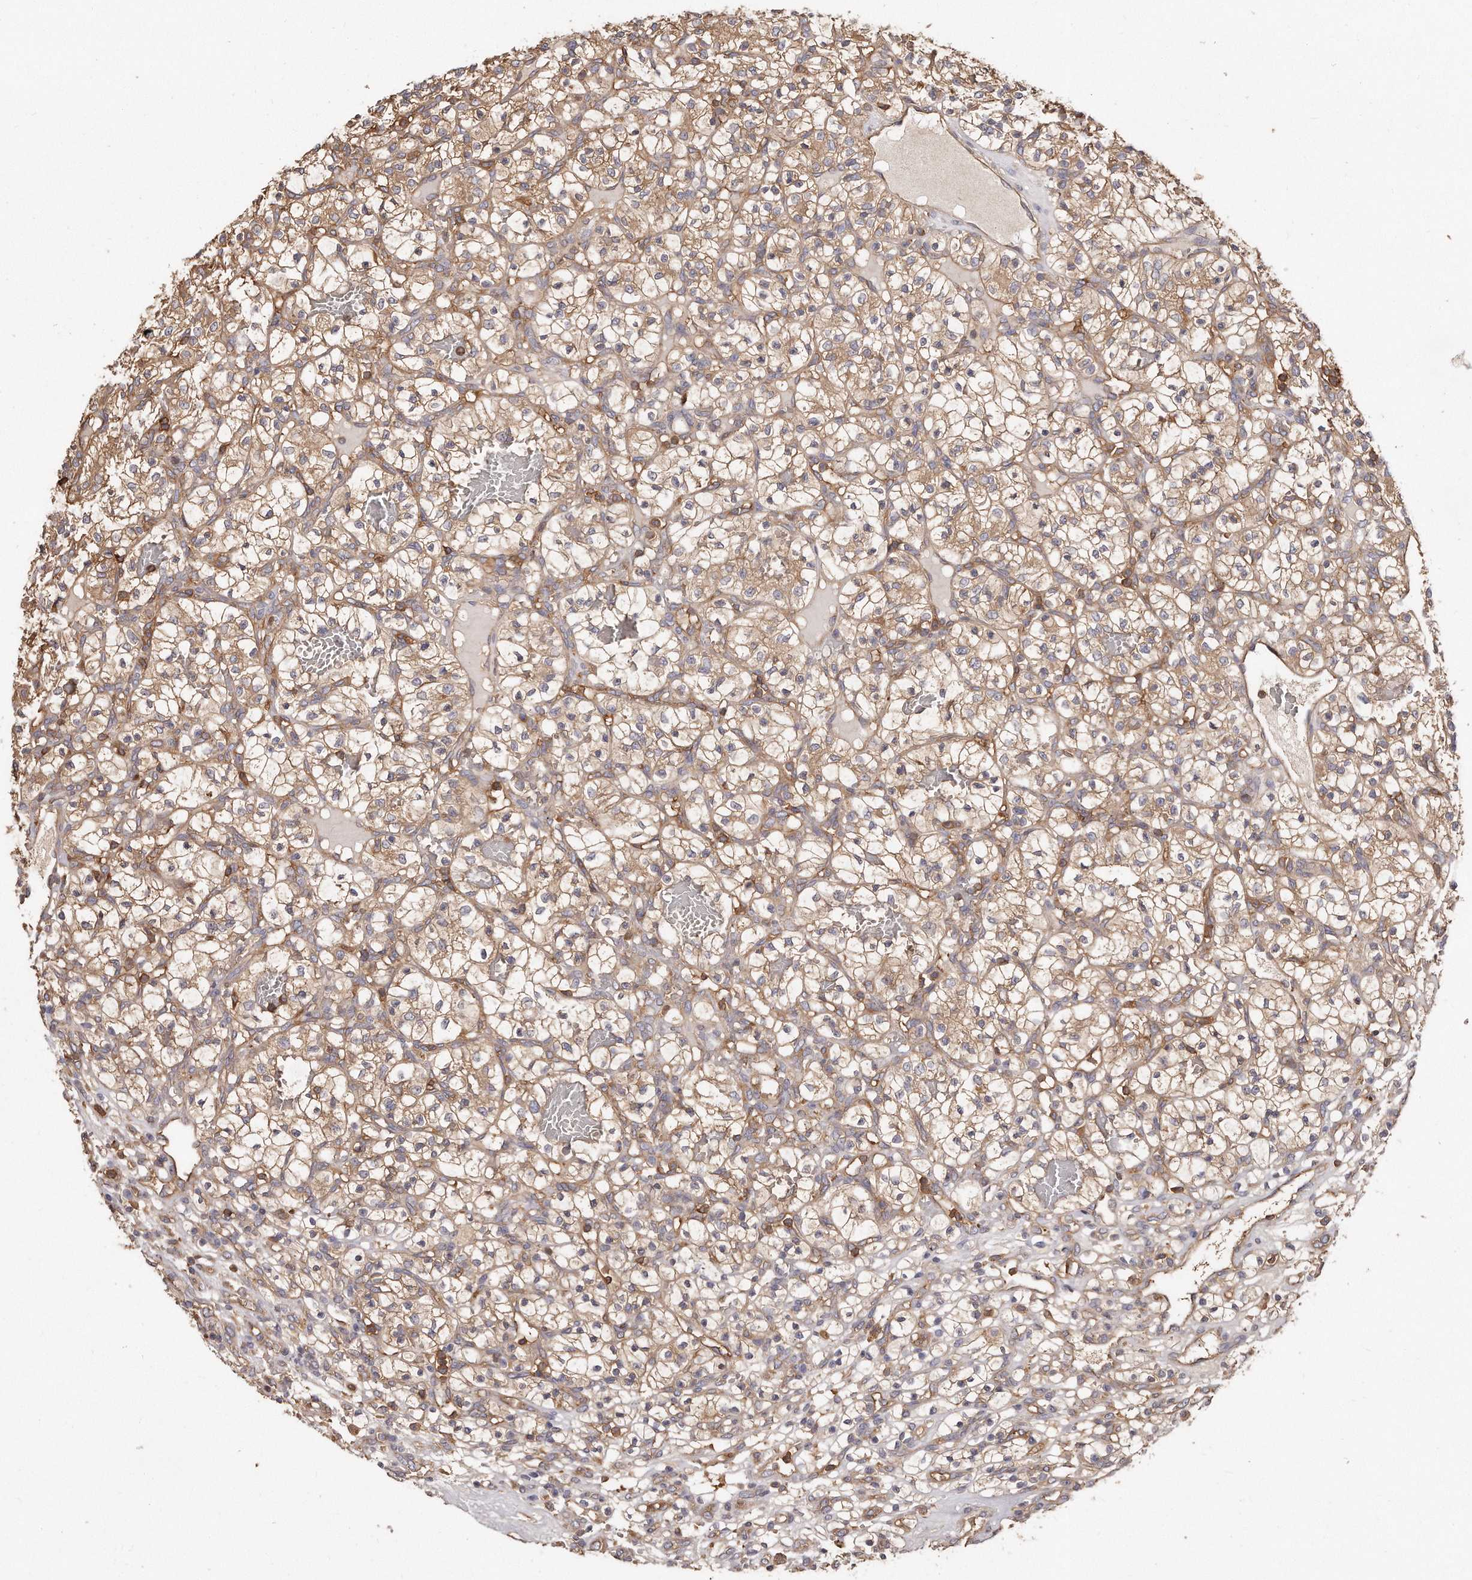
{"staining": {"intensity": "weak", "quantity": ">75%", "location": "cytoplasmic/membranous"}, "tissue": "renal cancer", "cell_type": "Tumor cells", "image_type": "cancer", "snomed": [{"axis": "morphology", "description": "Adenocarcinoma, NOS"}, {"axis": "topography", "description": "Kidney"}], "caption": "IHC photomicrograph of neoplastic tissue: adenocarcinoma (renal) stained using IHC displays low levels of weak protein expression localized specifically in the cytoplasmic/membranous of tumor cells, appearing as a cytoplasmic/membranous brown color.", "gene": "CAP1", "patient": {"sex": "female", "age": 57}}